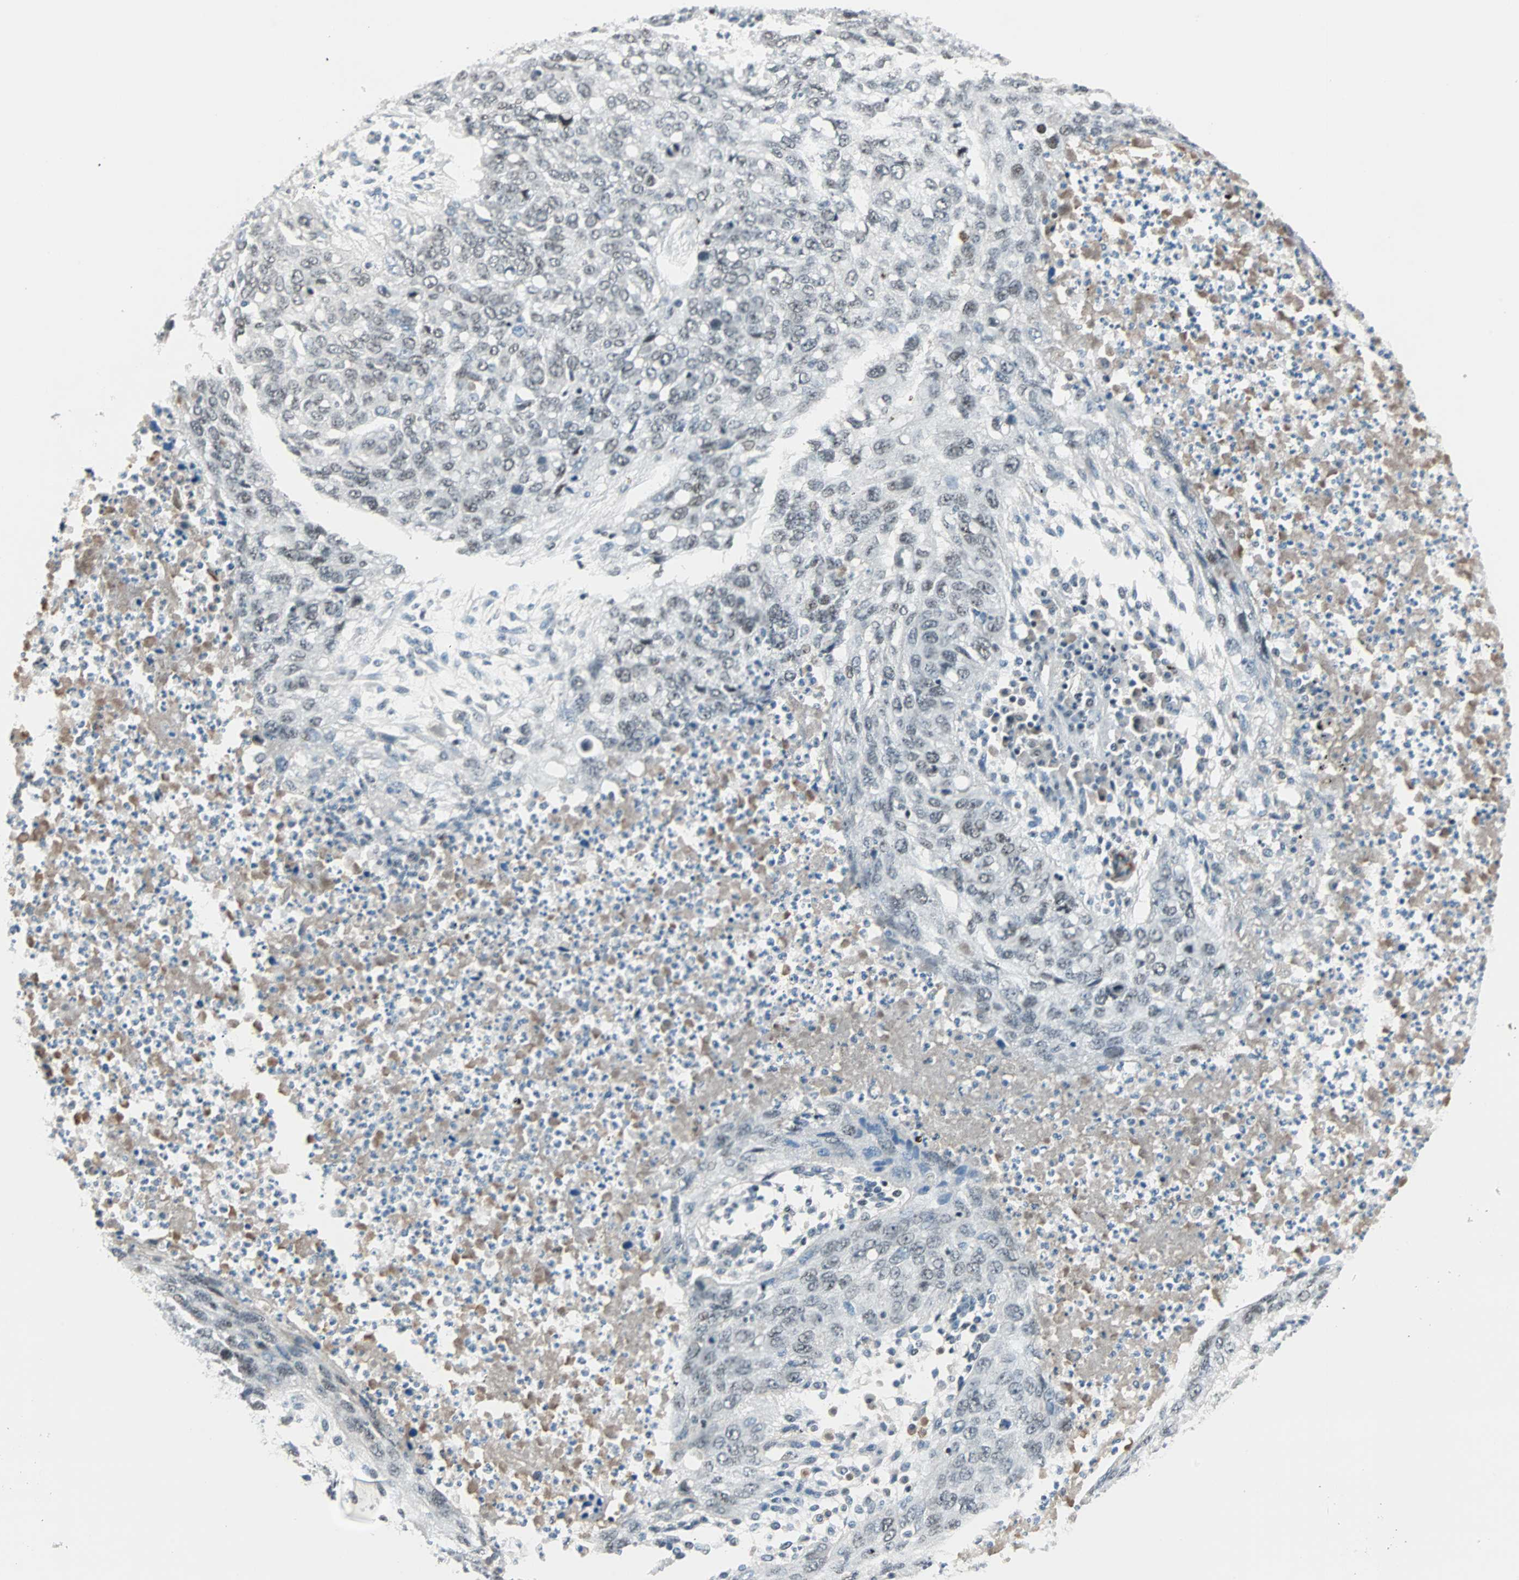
{"staining": {"intensity": "weak", "quantity": "25%-75%", "location": "nuclear"}, "tissue": "lung cancer", "cell_type": "Tumor cells", "image_type": "cancer", "snomed": [{"axis": "morphology", "description": "Squamous cell carcinoma, NOS"}, {"axis": "topography", "description": "Lung"}], "caption": "IHC of human lung cancer demonstrates low levels of weak nuclear staining in about 25%-75% of tumor cells.", "gene": "SIN3A", "patient": {"sex": "female", "age": 63}}